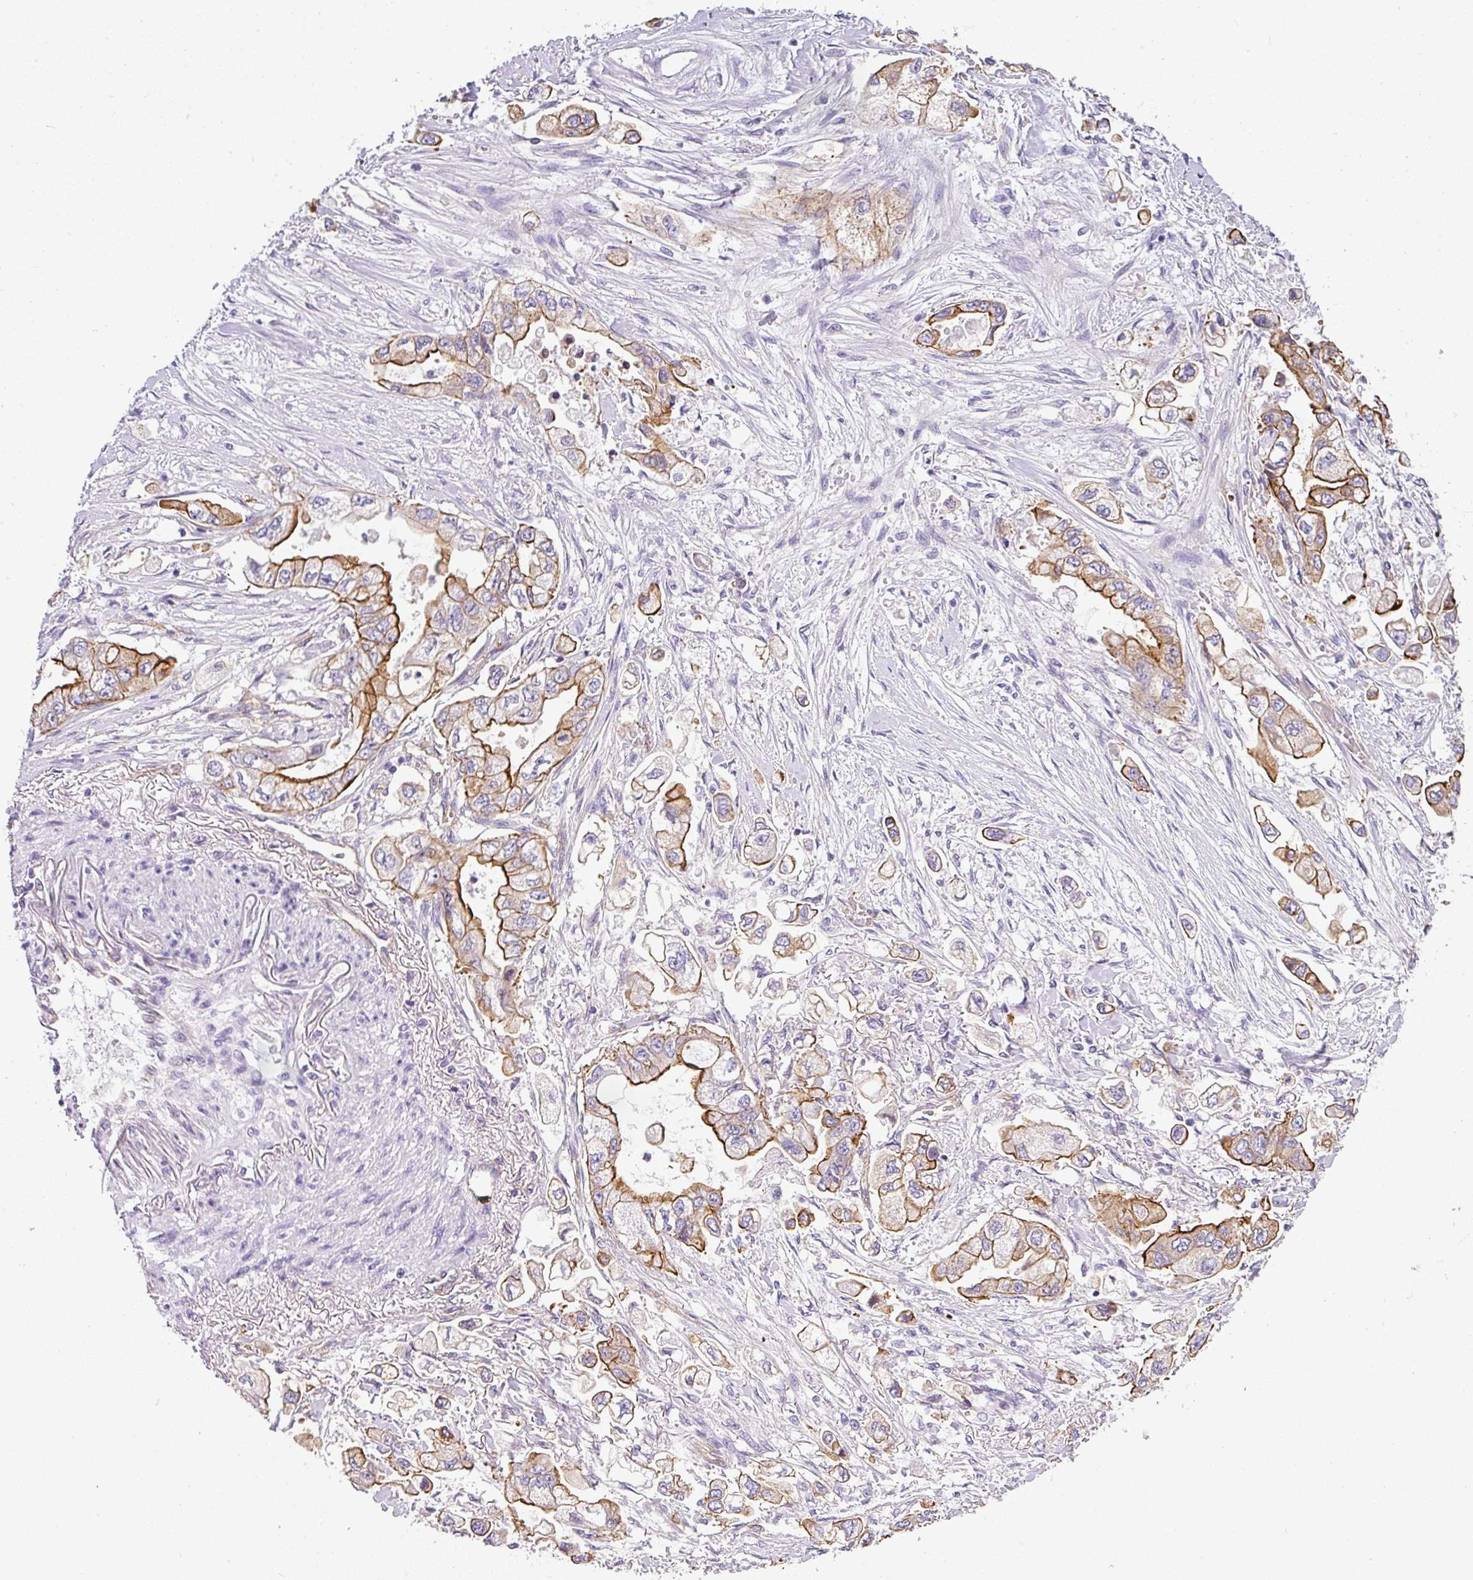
{"staining": {"intensity": "moderate", "quantity": ">75%", "location": "cytoplasmic/membranous"}, "tissue": "stomach cancer", "cell_type": "Tumor cells", "image_type": "cancer", "snomed": [{"axis": "morphology", "description": "Adenocarcinoma, NOS"}, {"axis": "topography", "description": "Stomach"}], "caption": "Immunohistochemistry staining of adenocarcinoma (stomach), which reveals medium levels of moderate cytoplasmic/membranous positivity in about >75% of tumor cells indicating moderate cytoplasmic/membranous protein staining. The staining was performed using DAB (brown) for protein detection and nuclei were counterstained in hematoxylin (blue).", "gene": "OR11H4", "patient": {"sex": "male", "age": 62}}